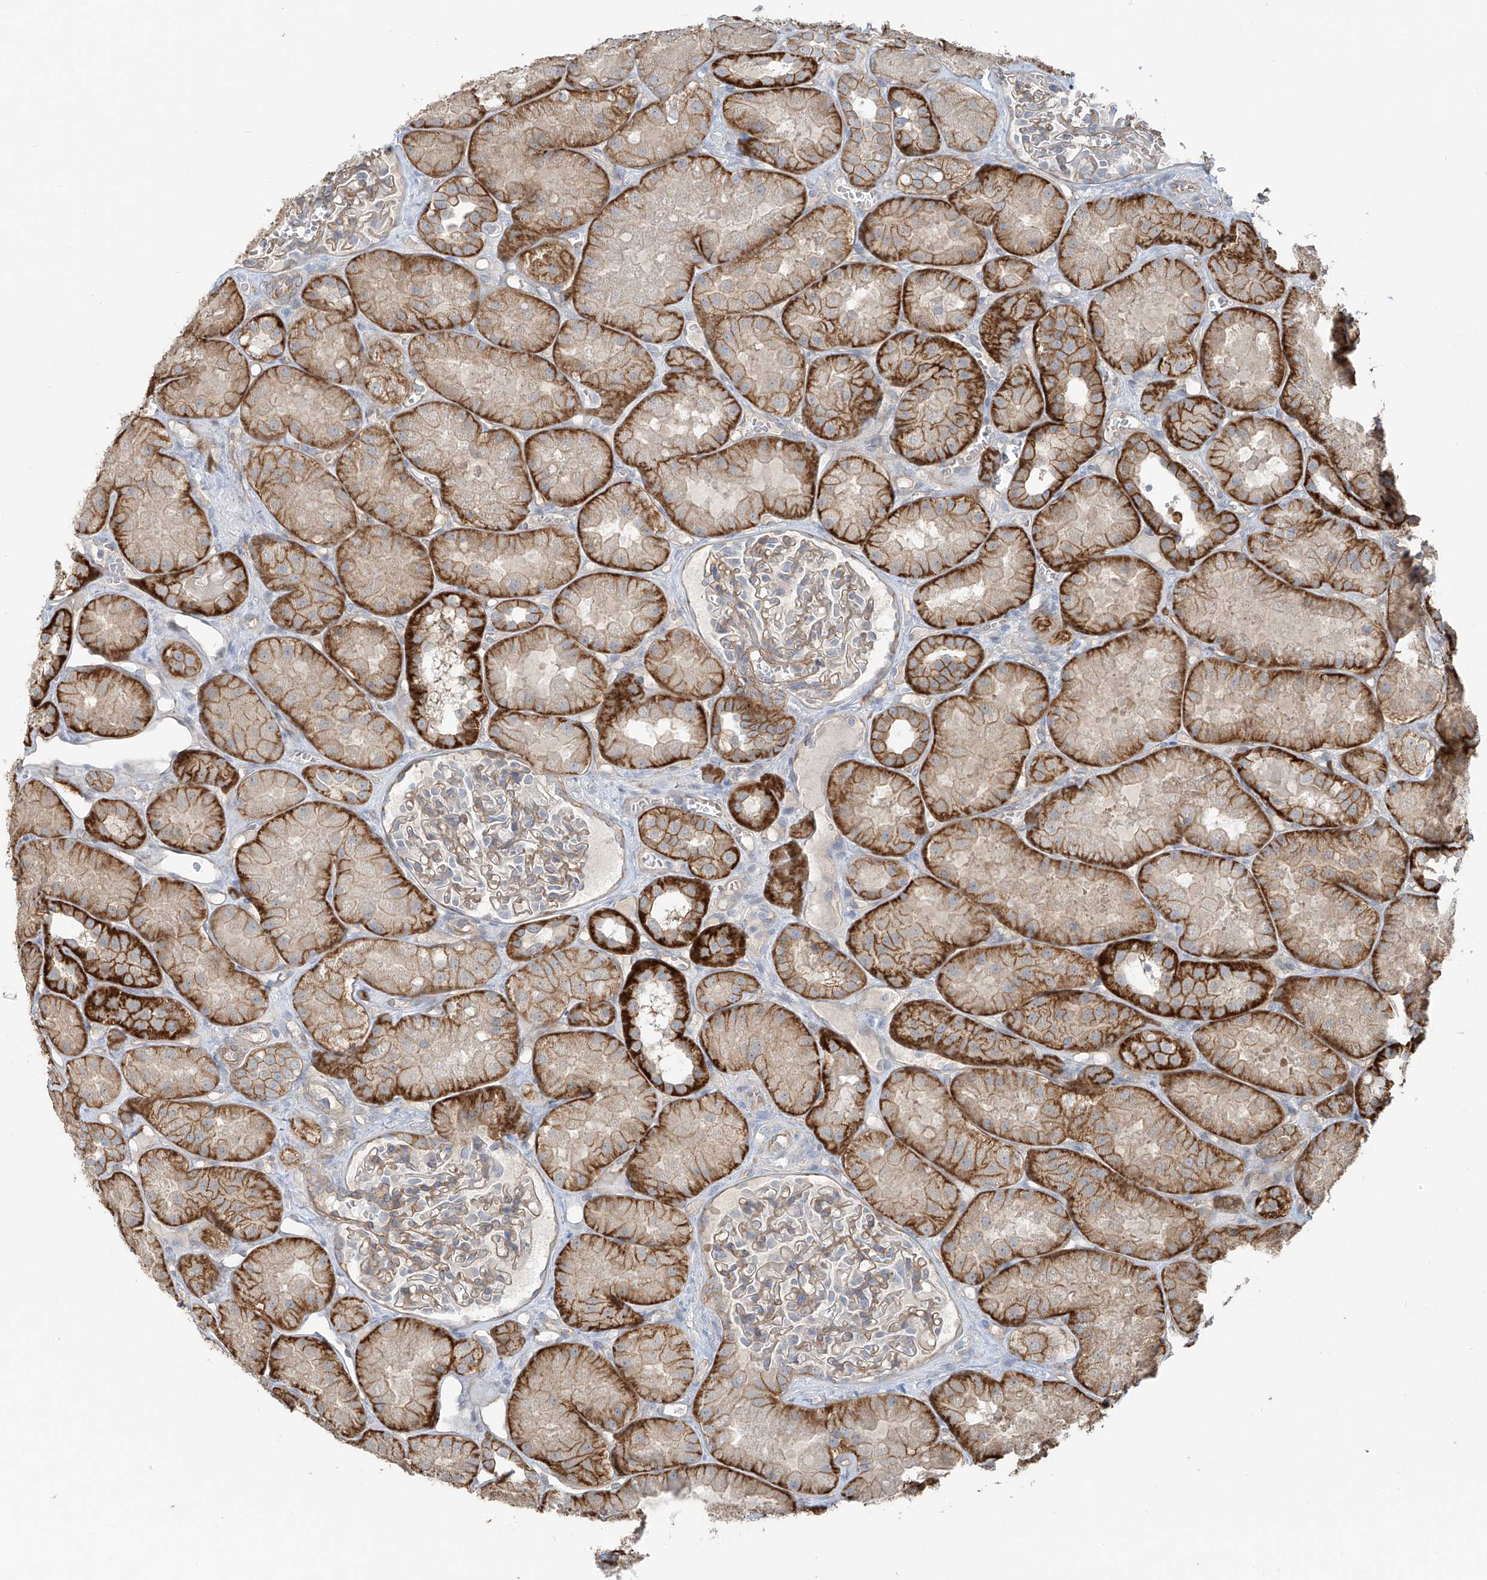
{"staining": {"intensity": "moderate", "quantity": "25%-75%", "location": "cytoplasmic/membranous"}, "tissue": "kidney", "cell_type": "Cells in glomeruli", "image_type": "normal", "snomed": [{"axis": "morphology", "description": "Normal tissue, NOS"}, {"axis": "topography", "description": "Kidney"}], "caption": "Immunohistochemical staining of benign human kidney shows moderate cytoplasmic/membranous protein staining in approximately 25%-75% of cells in glomeruli.", "gene": "TUBE1", "patient": {"sex": "male", "age": 16}}